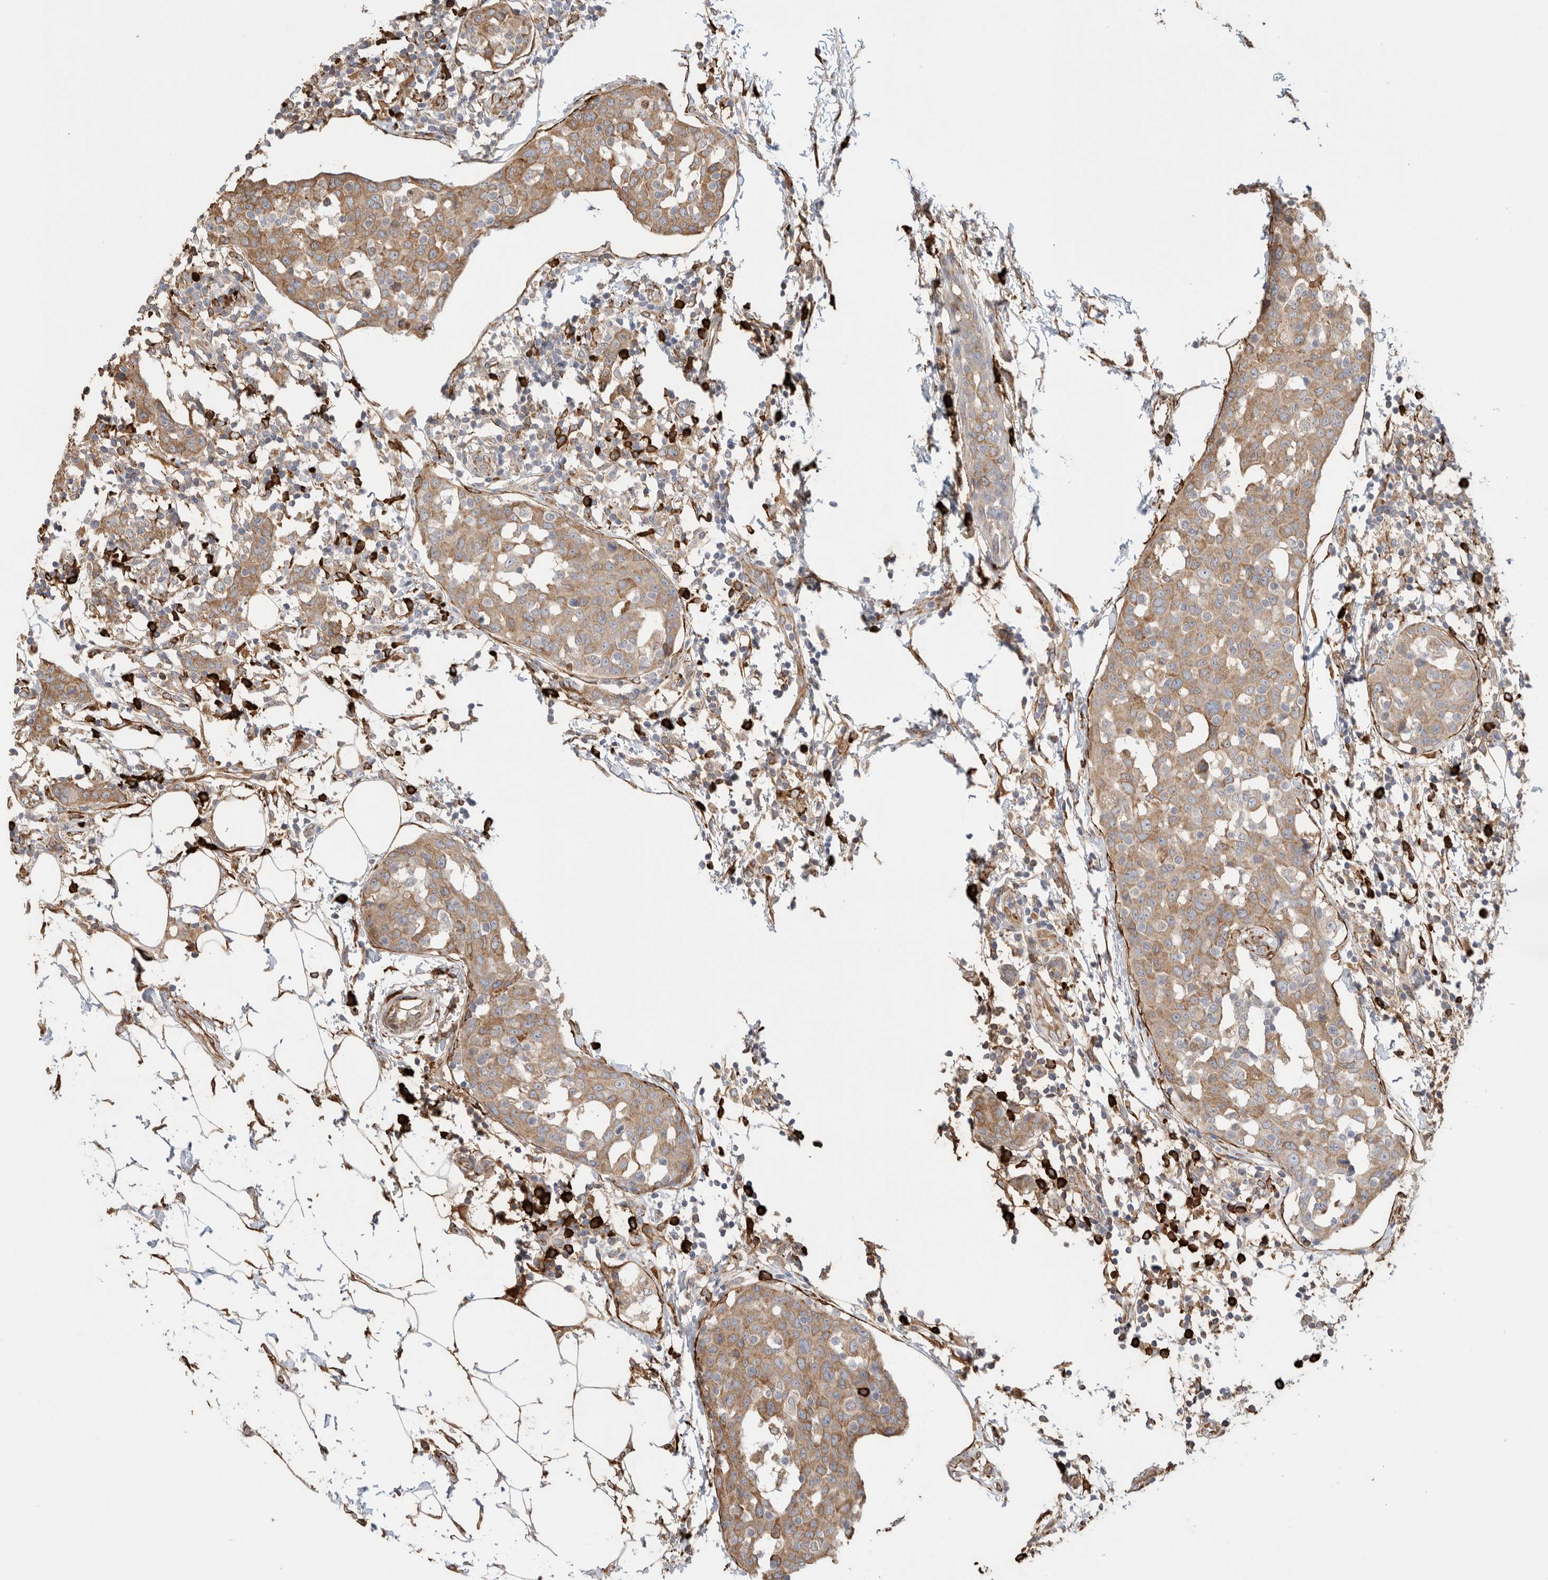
{"staining": {"intensity": "moderate", "quantity": ">75%", "location": "cytoplasmic/membranous"}, "tissue": "breast cancer", "cell_type": "Tumor cells", "image_type": "cancer", "snomed": [{"axis": "morphology", "description": "Normal tissue, NOS"}, {"axis": "morphology", "description": "Duct carcinoma"}, {"axis": "topography", "description": "Breast"}], "caption": "DAB (3,3'-diaminobenzidine) immunohistochemical staining of human intraductal carcinoma (breast) demonstrates moderate cytoplasmic/membranous protein positivity in about >75% of tumor cells.", "gene": "BLOC1S5", "patient": {"sex": "female", "age": 37}}